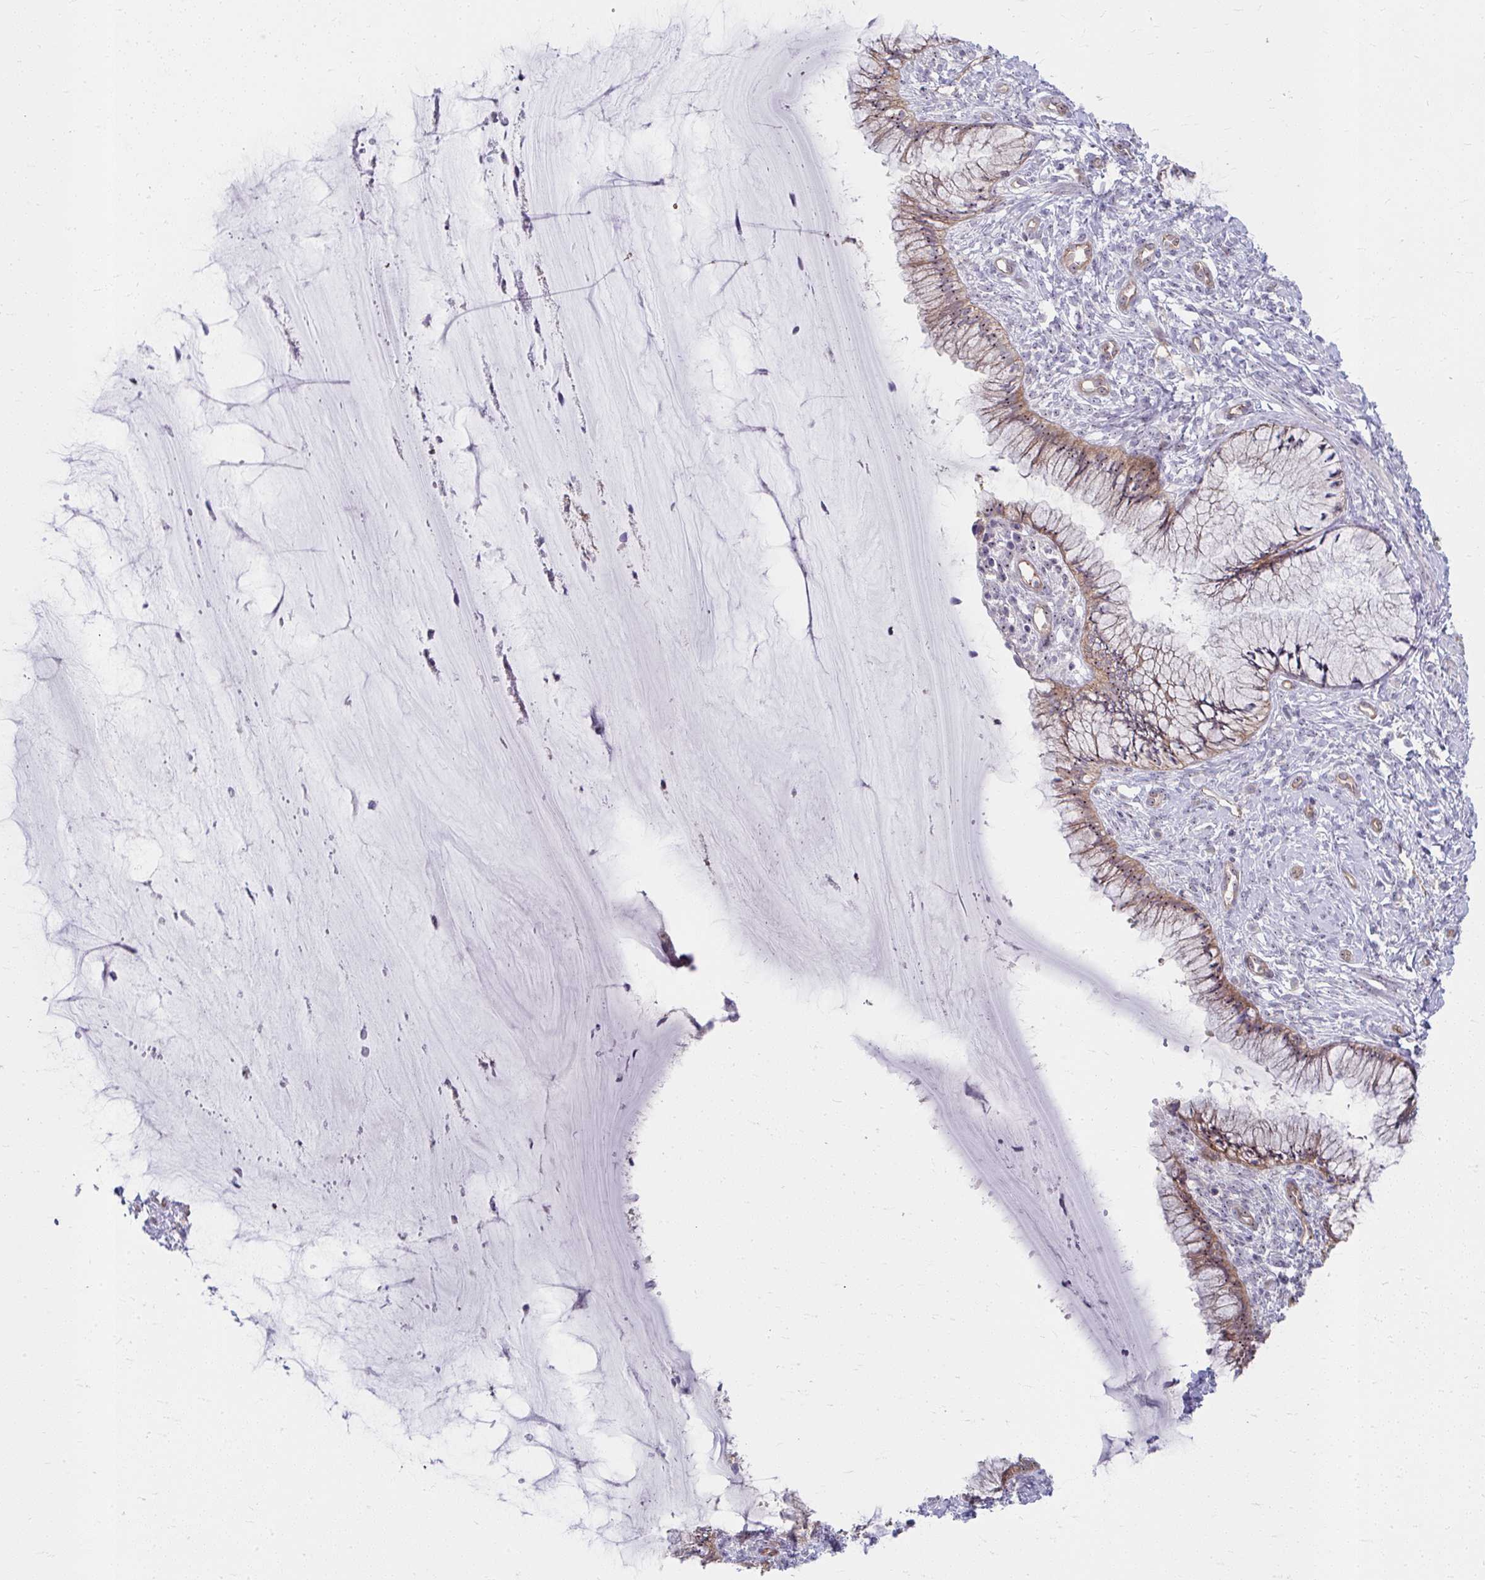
{"staining": {"intensity": "moderate", "quantity": ">75%", "location": "cytoplasmic/membranous,nuclear"}, "tissue": "cervix", "cell_type": "Glandular cells", "image_type": "normal", "snomed": [{"axis": "morphology", "description": "Normal tissue, NOS"}, {"axis": "topography", "description": "Cervix"}], "caption": "The immunohistochemical stain labels moderate cytoplasmic/membranous,nuclear positivity in glandular cells of unremarkable cervix. Immunohistochemistry stains the protein of interest in brown and the nuclei are stained blue.", "gene": "MUS81", "patient": {"sex": "female", "age": 37}}